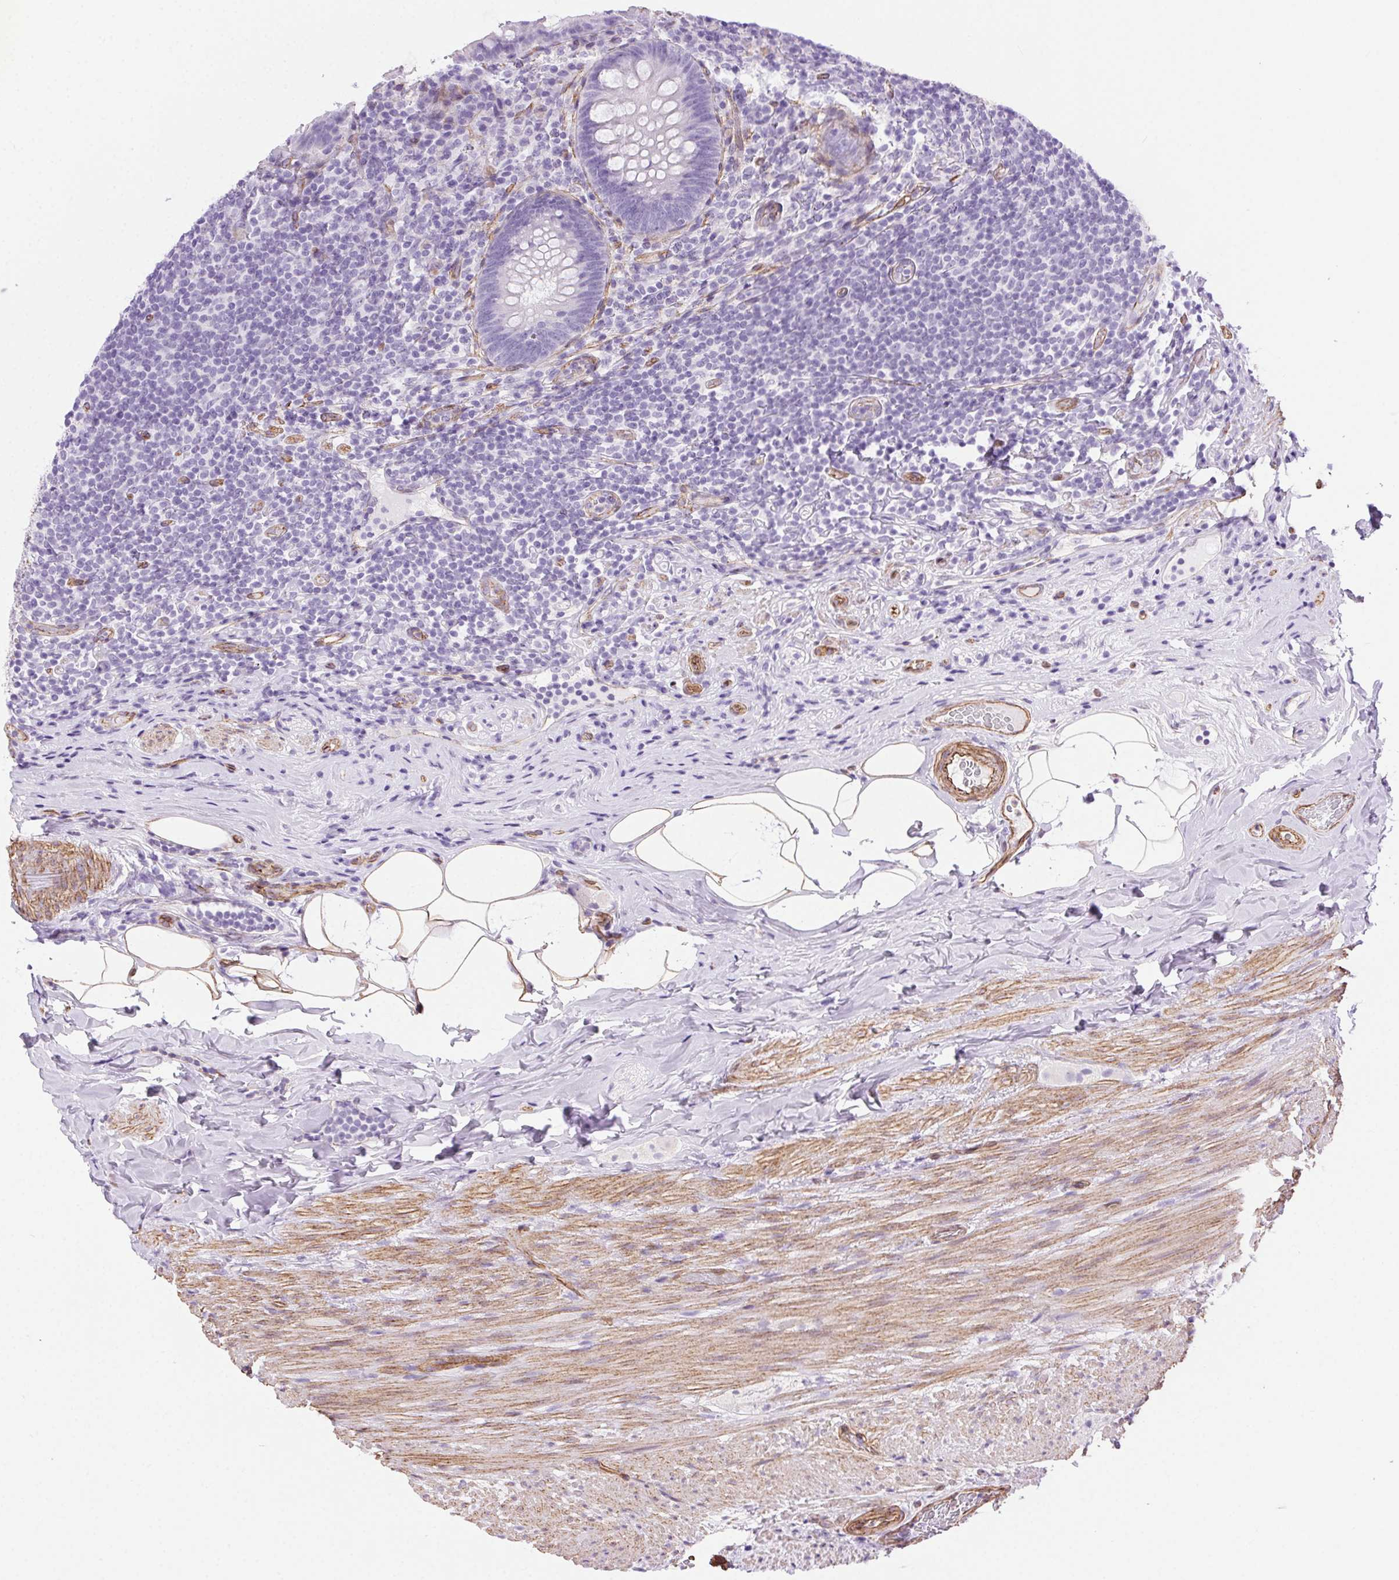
{"staining": {"intensity": "negative", "quantity": "none", "location": "none"}, "tissue": "appendix", "cell_type": "Glandular cells", "image_type": "normal", "snomed": [{"axis": "morphology", "description": "Normal tissue, NOS"}, {"axis": "topography", "description": "Appendix"}], "caption": "IHC photomicrograph of normal appendix stained for a protein (brown), which demonstrates no expression in glandular cells.", "gene": "SHCBP1L", "patient": {"sex": "male", "age": 47}}